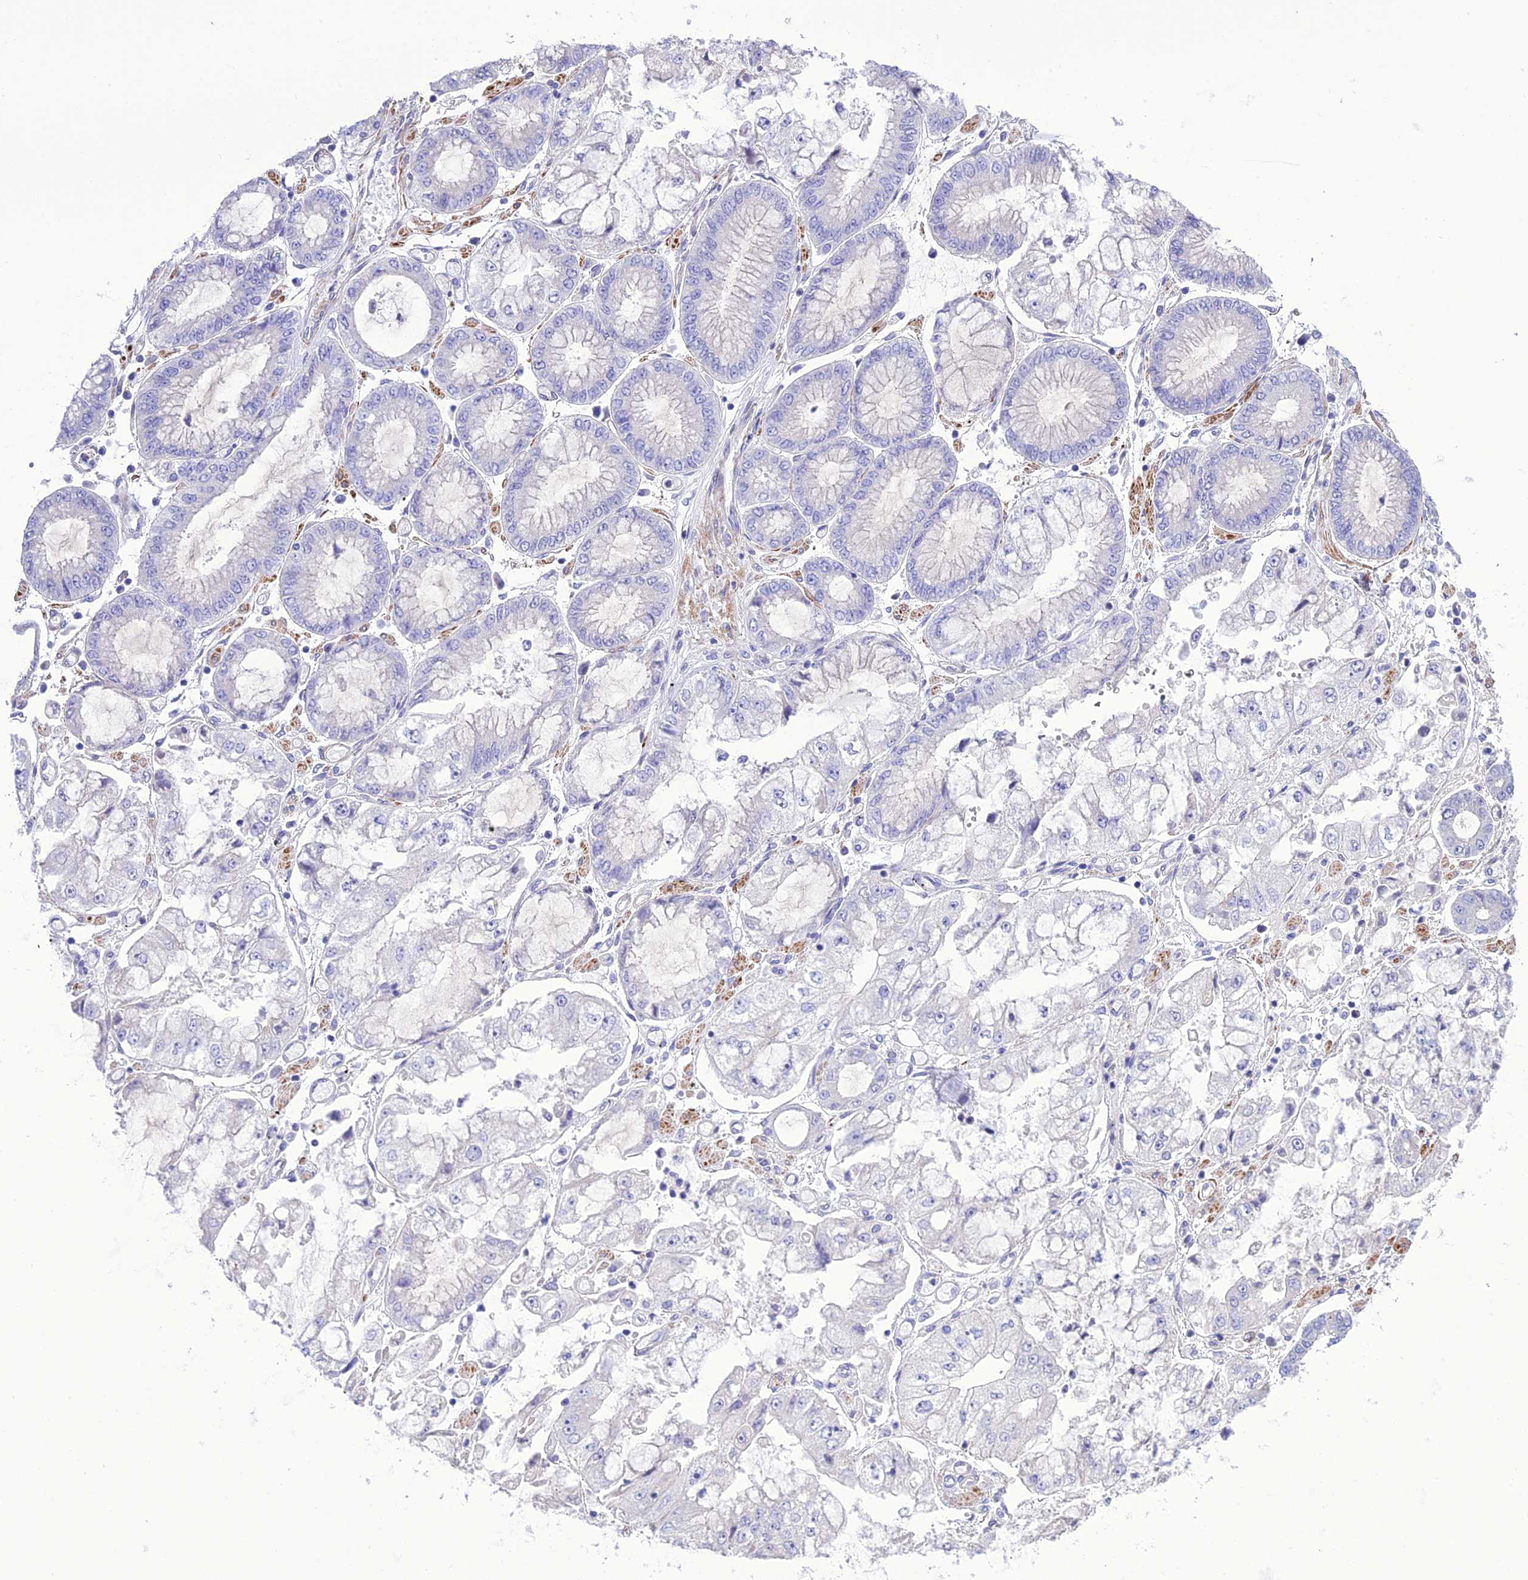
{"staining": {"intensity": "negative", "quantity": "none", "location": "none"}, "tissue": "stomach cancer", "cell_type": "Tumor cells", "image_type": "cancer", "snomed": [{"axis": "morphology", "description": "Adenocarcinoma, NOS"}, {"axis": "topography", "description": "Stomach"}], "caption": "A high-resolution image shows immunohistochemistry (IHC) staining of adenocarcinoma (stomach), which exhibits no significant staining in tumor cells. (Stains: DAB immunohistochemistry (IHC) with hematoxylin counter stain, Microscopy: brightfield microscopy at high magnification).", "gene": "FRA10AC1", "patient": {"sex": "male", "age": 76}}